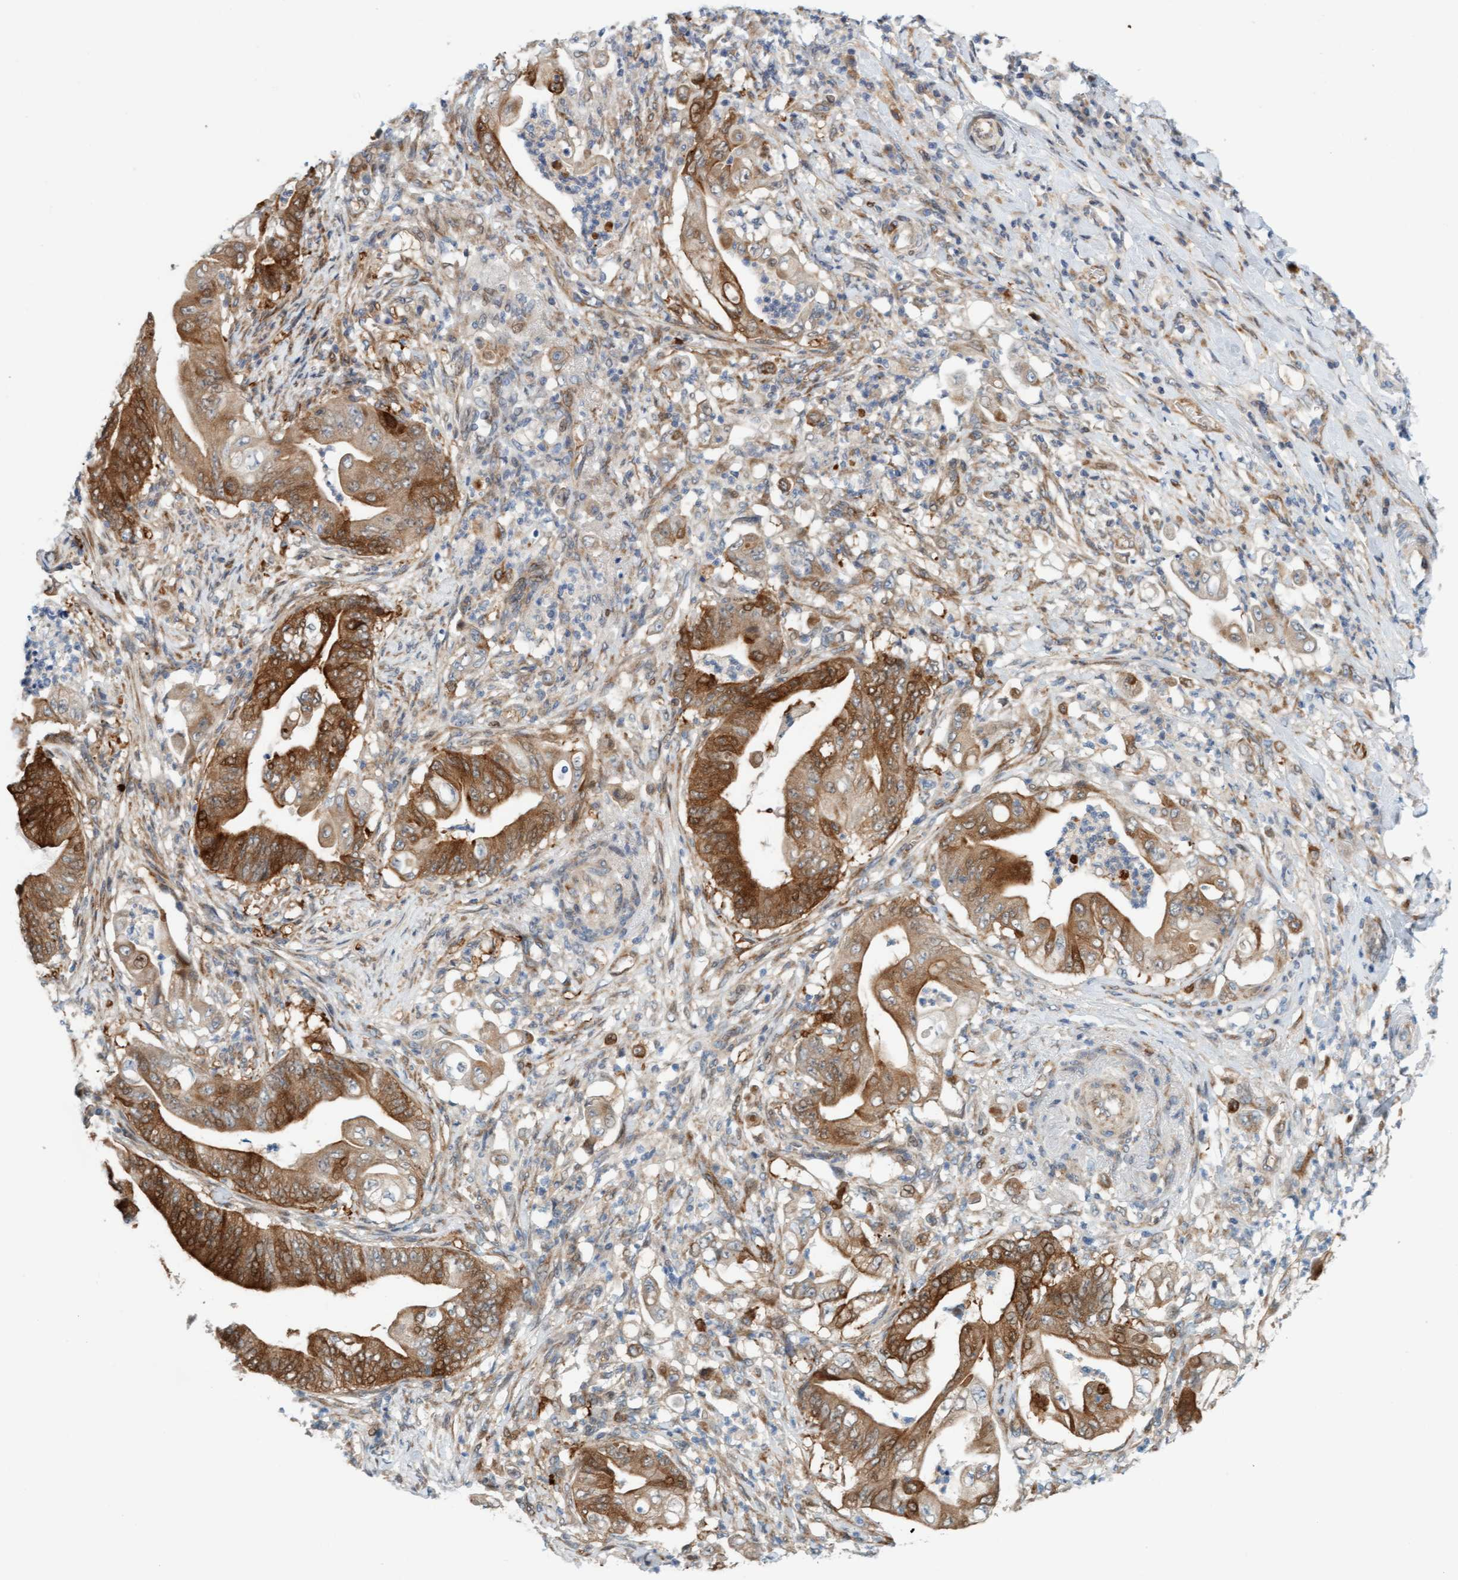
{"staining": {"intensity": "strong", "quantity": "25%-75%", "location": "cytoplasmic/membranous"}, "tissue": "stomach cancer", "cell_type": "Tumor cells", "image_type": "cancer", "snomed": [{"axis": "morphology", "description": "Adenocarcinoma, NOS"}, {"axis": "topography", "description": "Stomach"}], "caption": "Immunohistochemical staining of human adenocarcinoma (stomach) reveals high levels of strong cytoplasmic/membranous staining in about 25%-75% of tumor cells.", "gene": "EIF4EBP1", "patient": {"sex": "female", "age": 73}}